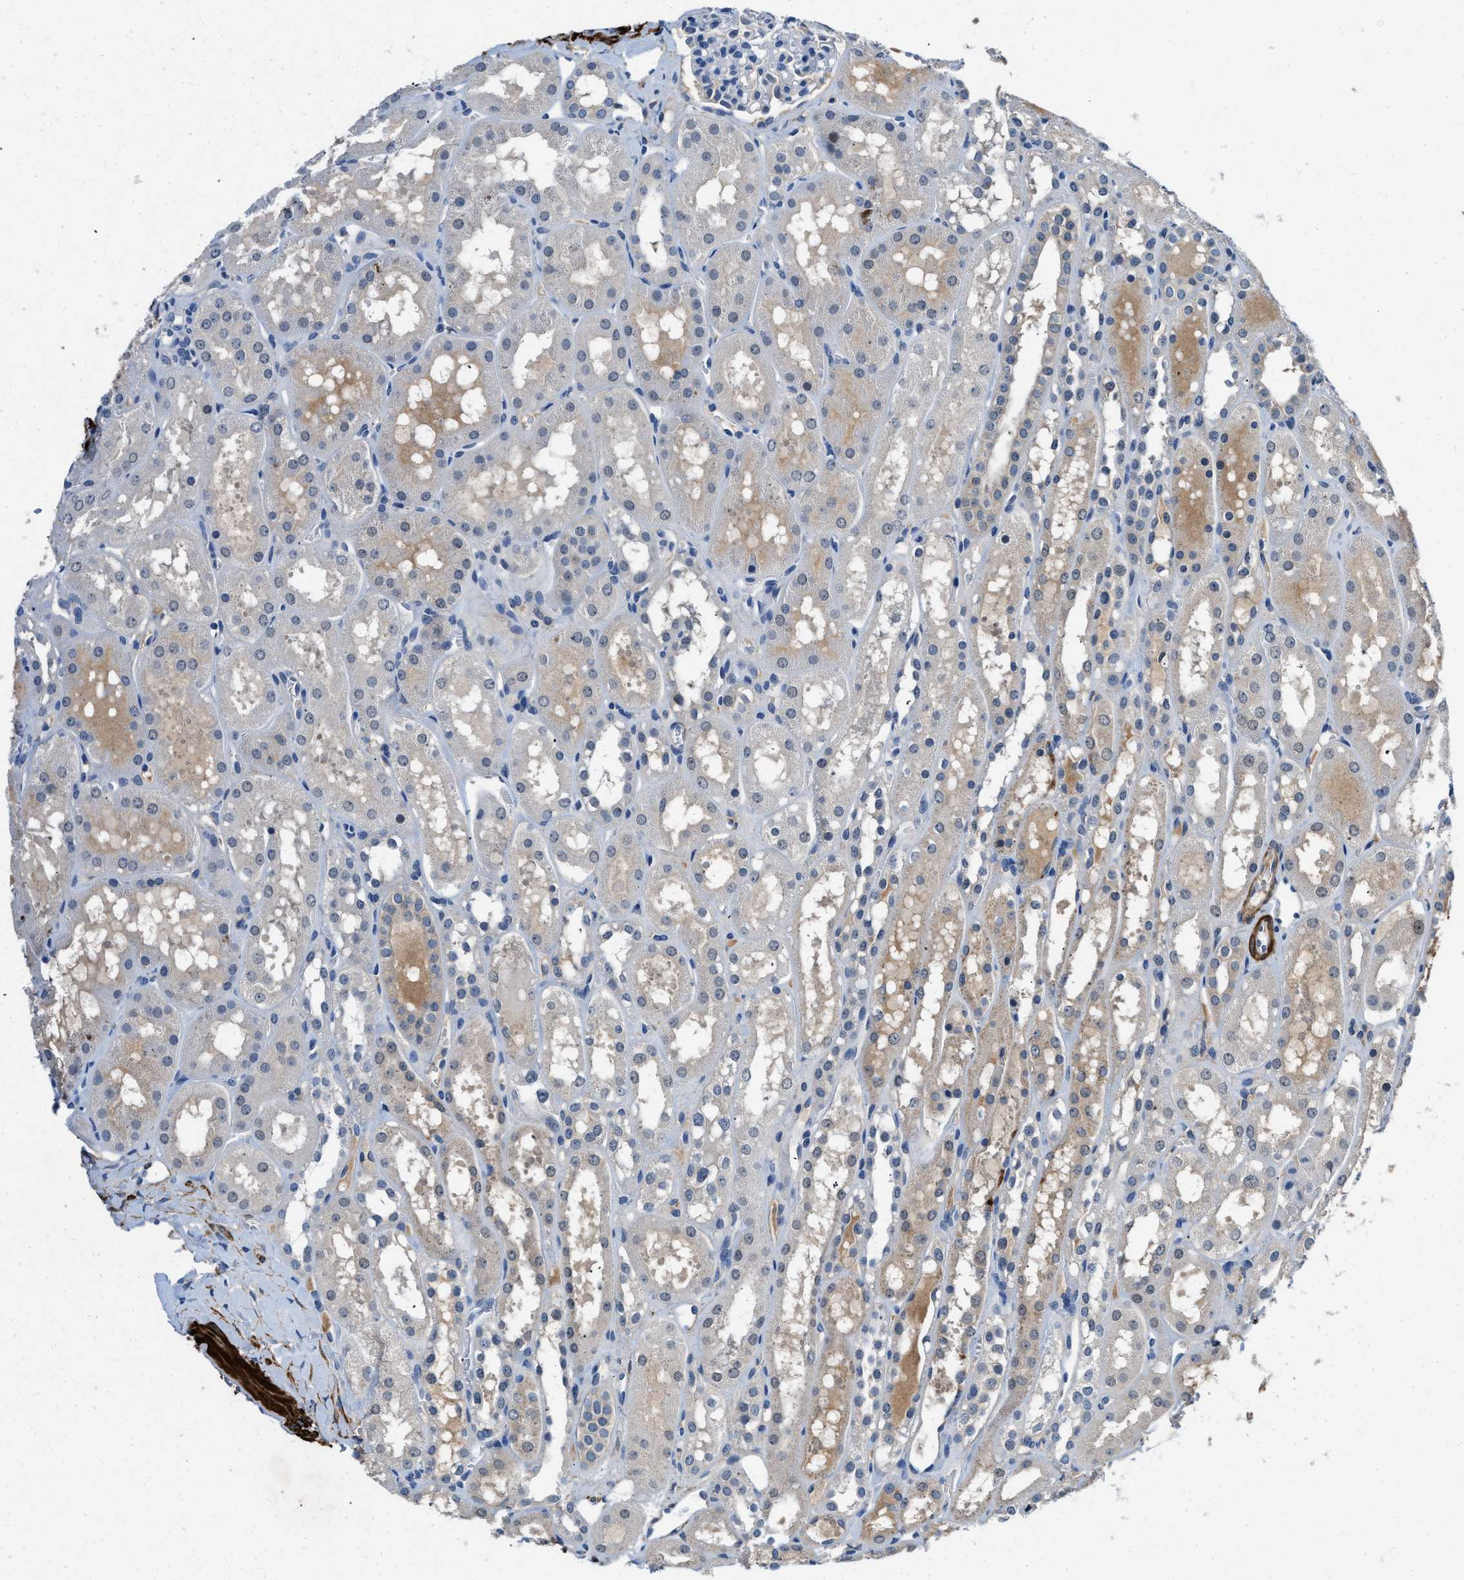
{"staining": {"intensity": "negative", "quantity": "none", "location": "none"}, "tissue": "kidney", "cell_type": "Cells in glomeruli", "image_type": "normal", "snomed": [{"axis": "morphology", "description": "Normal tissue, NOS"}, {"axis": "topography", "description": "Kidney"}, {"axis": "topography", "description": "Urinary bladder"}], "caption": "Photomicrograph shows no protein positivity in cells in glomeruli of unremarkable kidney.", "gene": "LANCL2", "patient": {"sex": "male", "age": 16}}